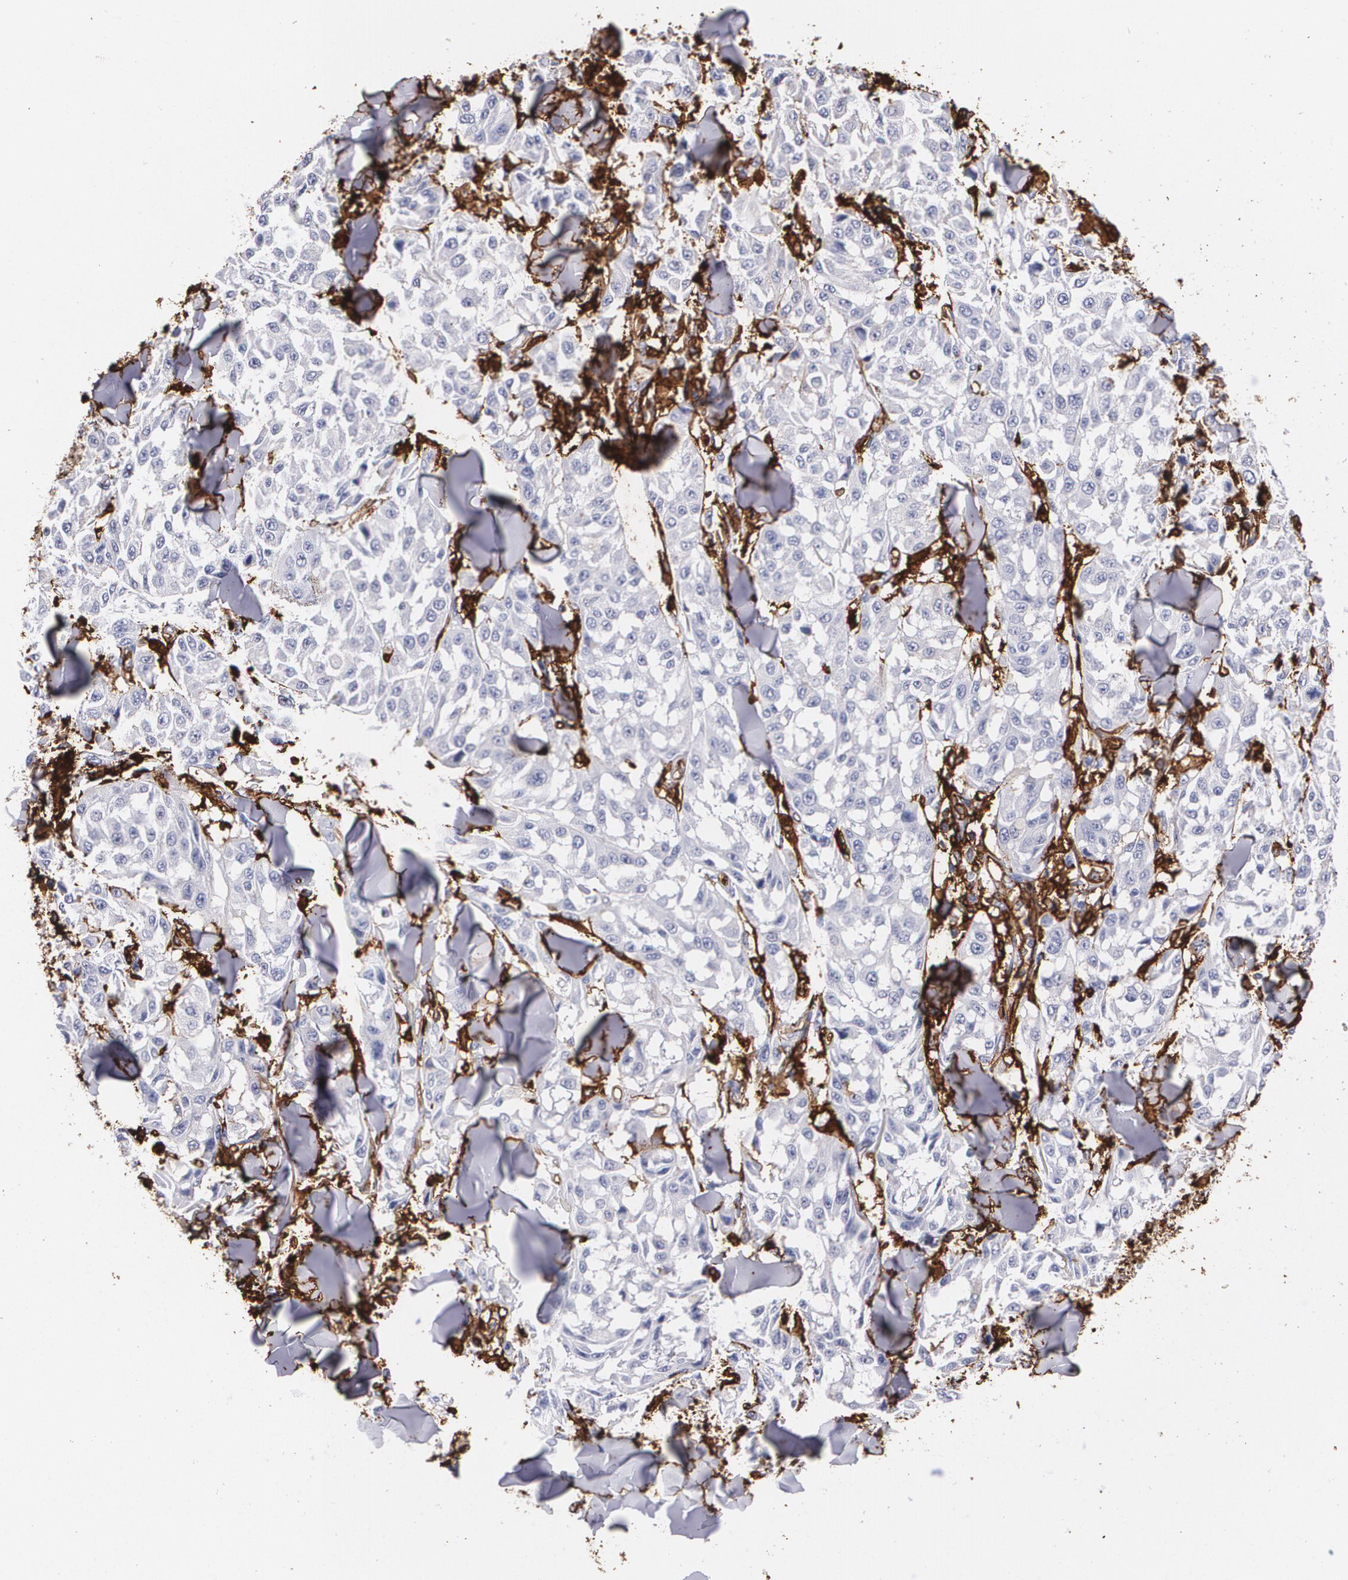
{"staining": {"intensity": "weak", "quantity": "<25%", "location": "cytoplasmic/membranous"}, "tissue": "melanoma", "cell_type": "Tumor cells", "image_type": "cancer", "snomed": [{"axis": "morphology", "description": "Malignant melanoma, NOS"}, {"axis": "topography", "description": "Skin"}], "caption": "Immunohistochemistry of human malignant melanoma reveals no staining in tumor cells.", "gene": "HLA-DRA", "patient": {"sex": "female", "age": 64}}